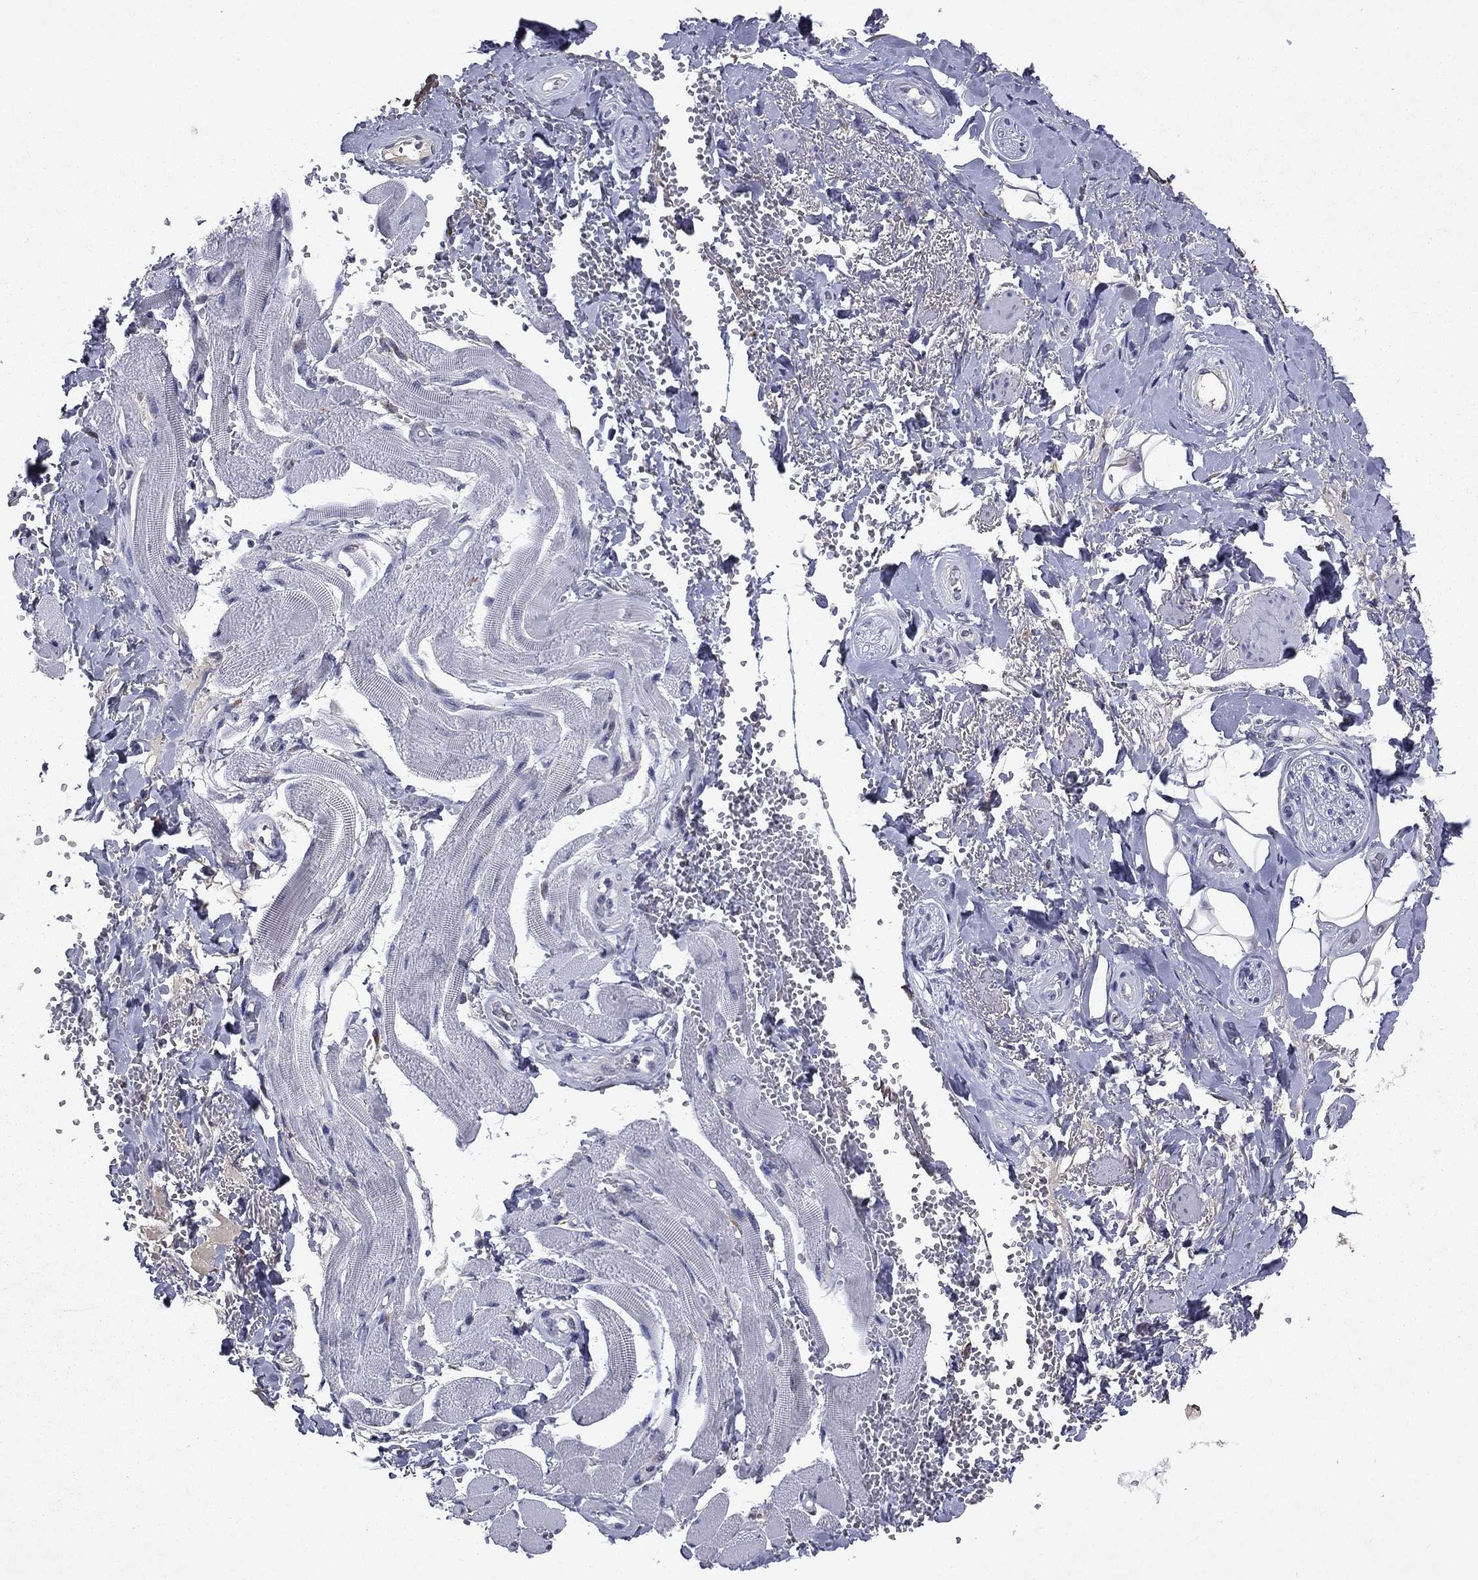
{"staining": {"intensity": "negative", "quantity": "none", "location": "none"}, "tissue": "adipose tissue", "cell_type": "Adipocytes", "image_type": "normal", "snomed": [{"axis": "morphology", "description": "Normal tissue, NOS"}, {"axis": "topography", "description": "Anal"}, {"axis": "topography", "description": "Peripheral nerve tissue"}], "caption": "IHC micrograph of unremarkable human adipose tissue stained for a protein (brown), which reveals no expression in adipocytes.", "gene": "ECM1", "patient": {"sex": "male", "age": 53}}